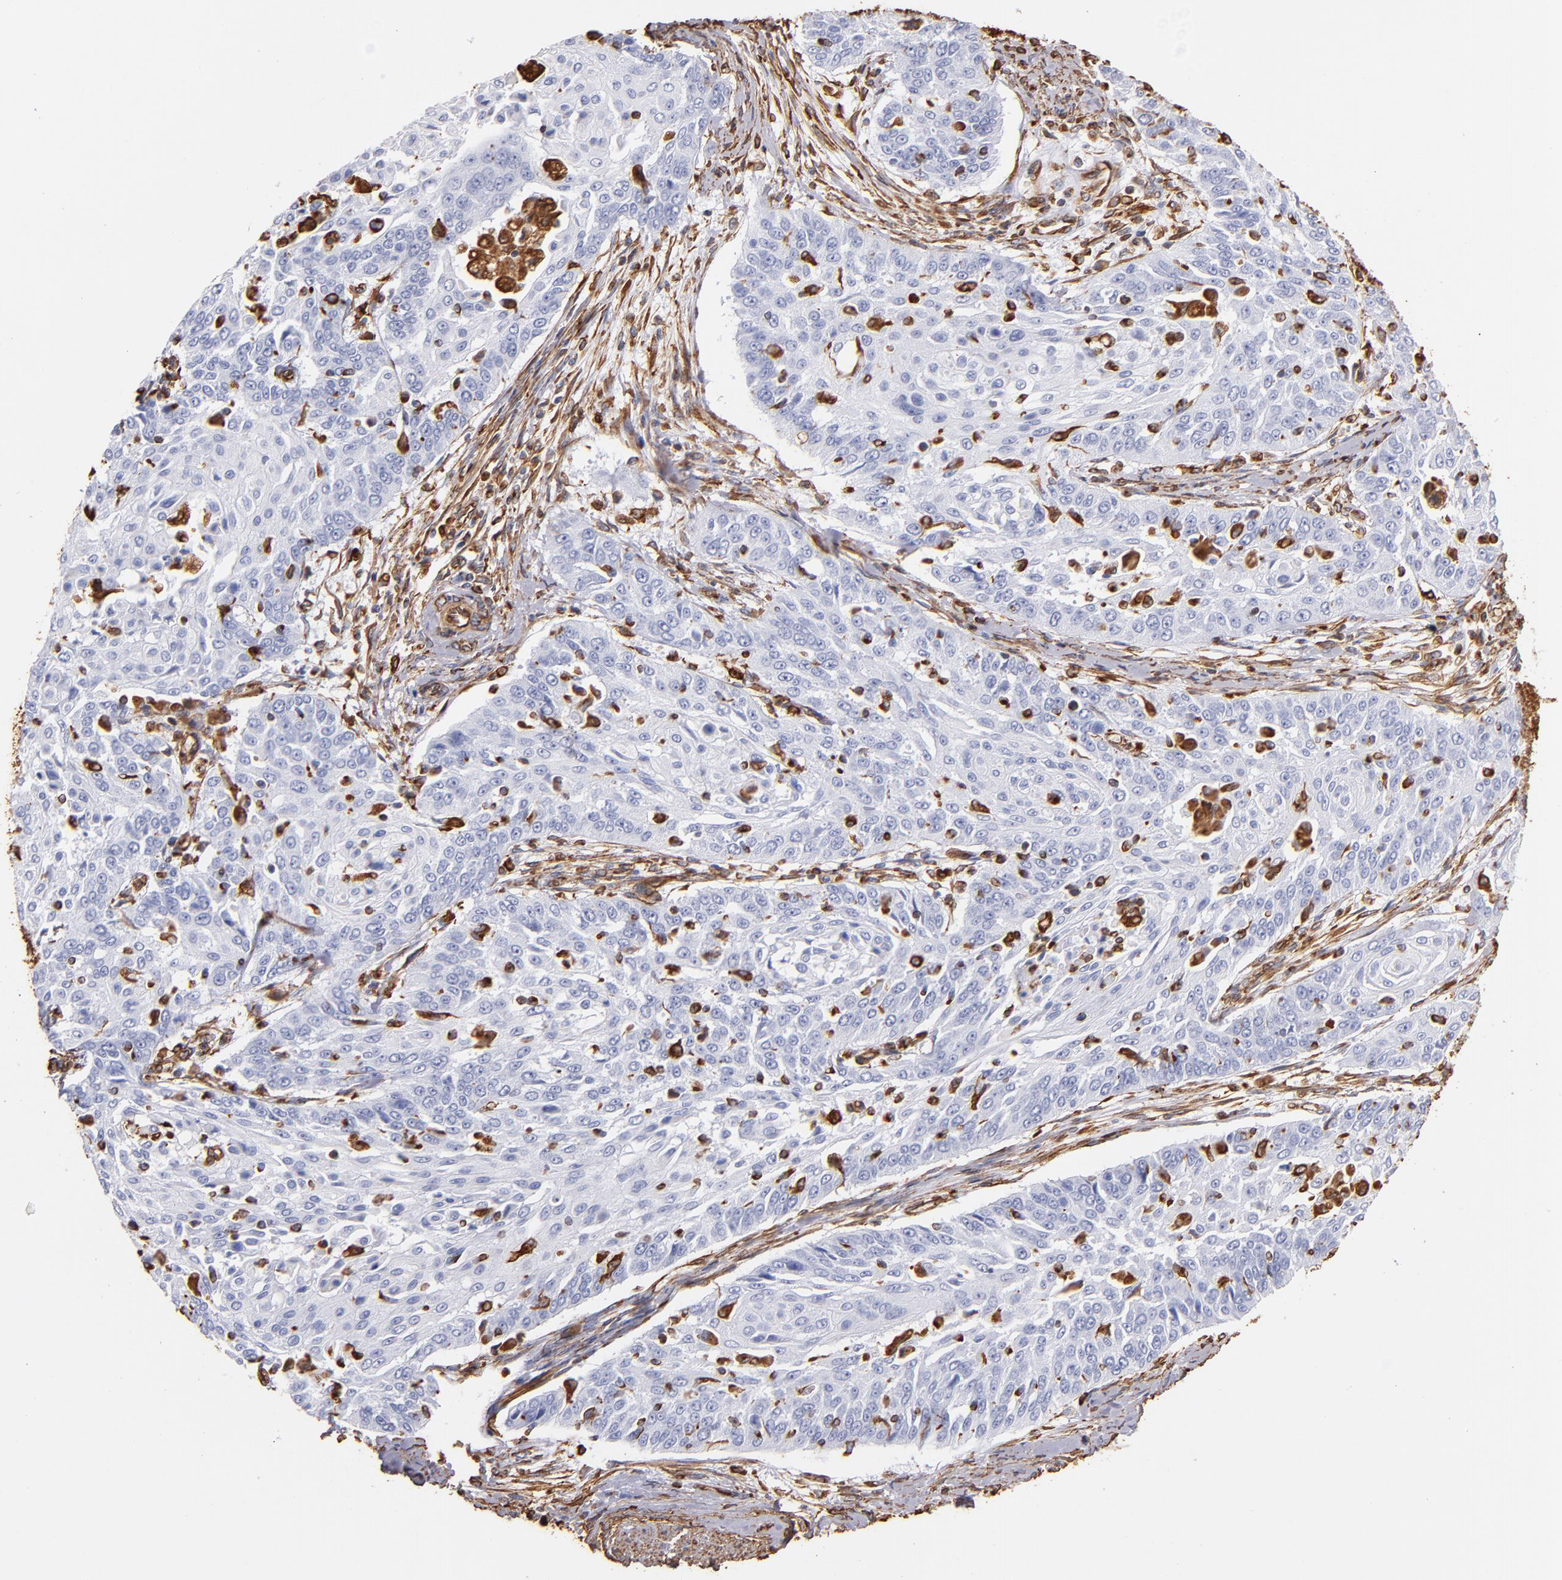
{"staining": {"intensity": "strong", "quantity": "<25%", "location": "cytoplasmic/membranous,nuclear"}, "tissue": "cervical cancer", "cell_type": "Tumor cells", "image_type": "cancer", "snomed": [{"axis": "morphology", "description": "Squamous cell carcinoma, NOS"}, {"axis": "topography", "description": "Cervix"}], "caption": "High-magnification brightfield microscopy of cervical squamous cell carcinoma stained with DAB (3,3'-diaminobenzidine) (brown) and counterstained with hematoxylin (blue). tumor cells exhibit strong cytoplasmic/membranous and nuclear staining is seen in approximately<25% of cells.", "gene": "VIM", "patient": {"sex": "female", "age": 64}}